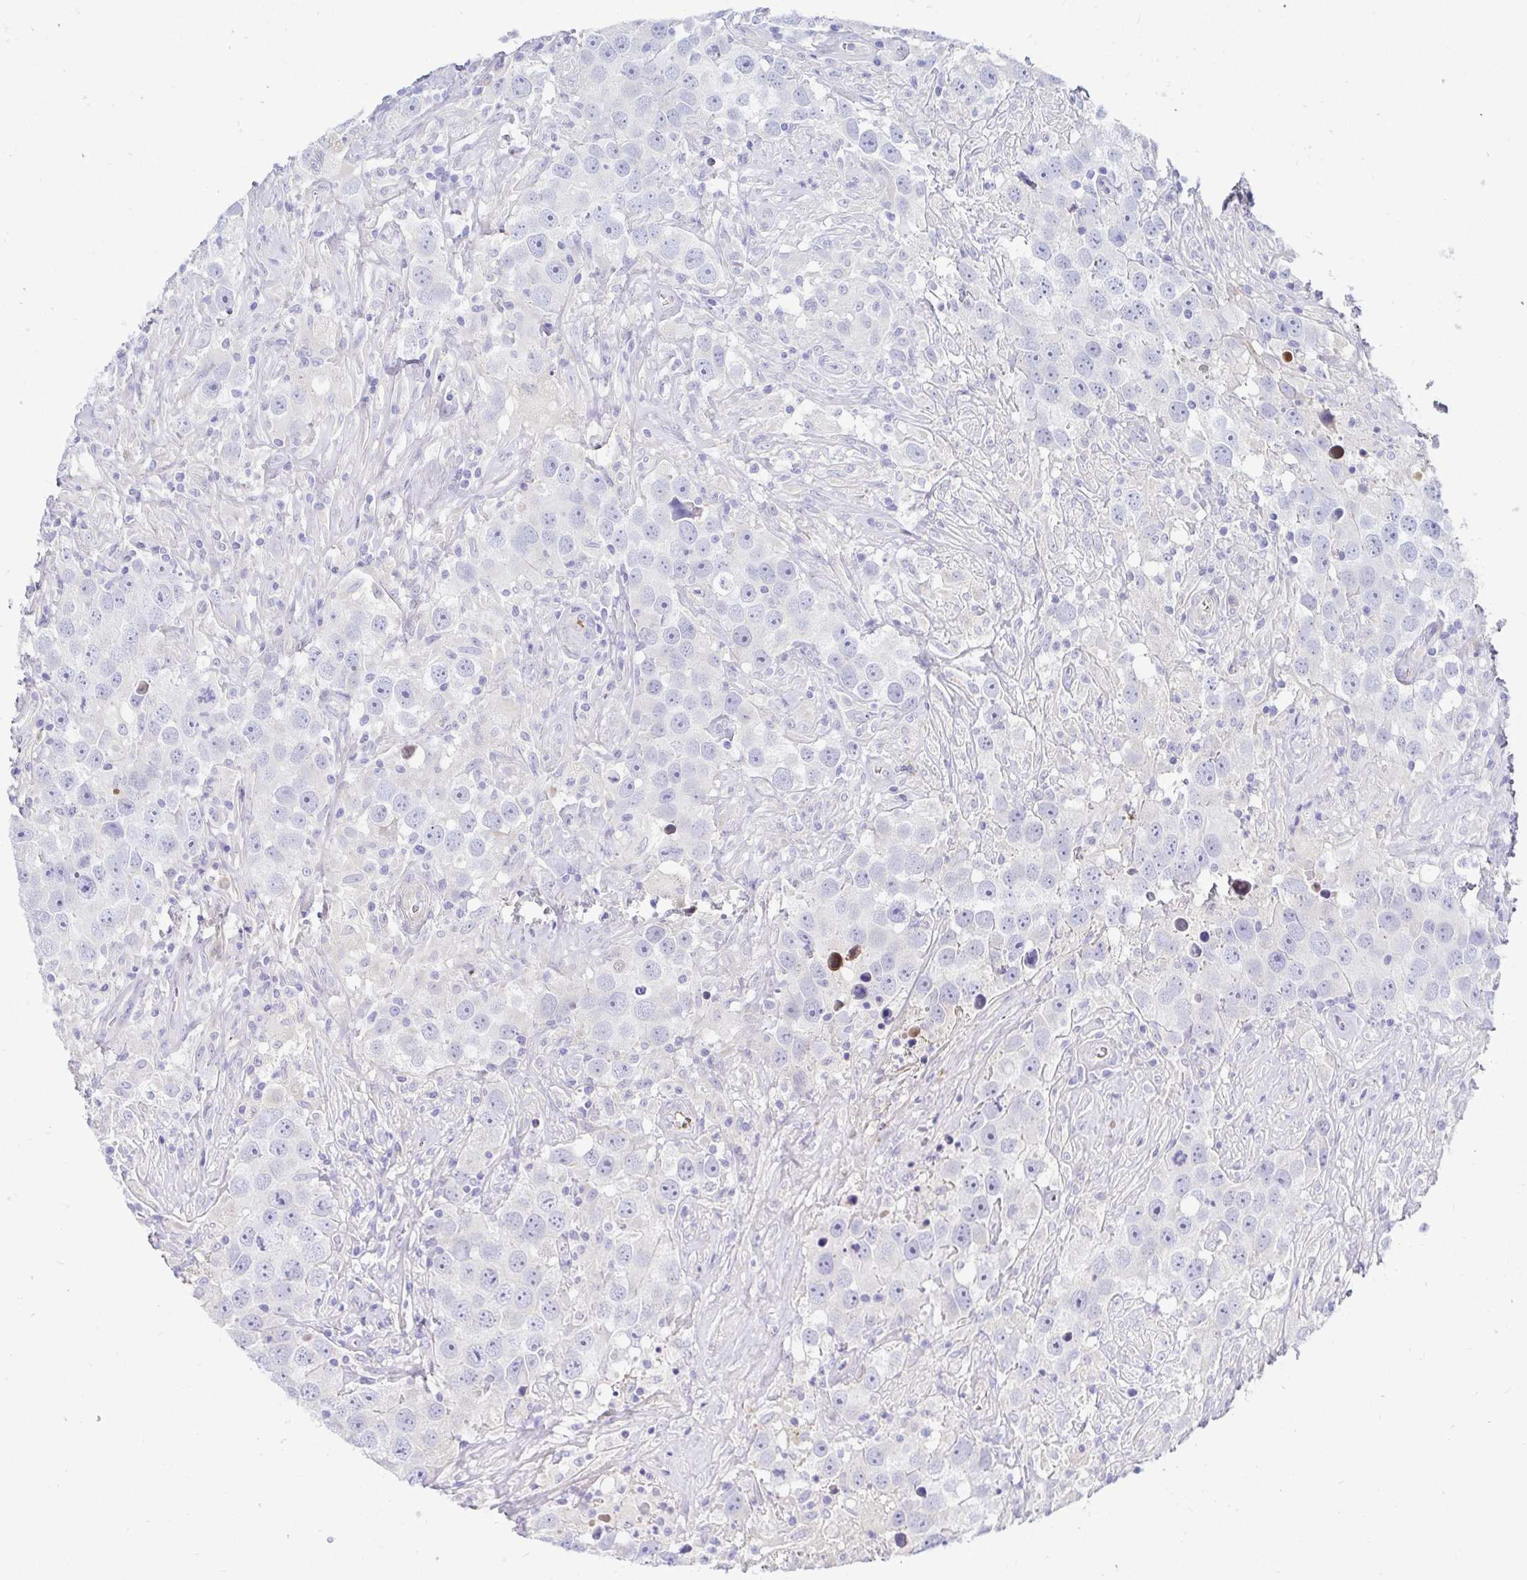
{"staining": {"intensity": "negative", "quantity": "none", "location": "none"}, "tissue": "testis cancer", "cell_type": "Tumor cells", "image_type": "cancer", "snomed": [{"axis": "morphology", "description": "Seminoma, NOS"}, {"axis": "topography", "description": "Testis"}], "caption": "The histopathology image demonstrates no significant positivity in tumor cells of testis cancer.", "gene": "C4orf17", "patient": {"sex": "male", "age": 49}}